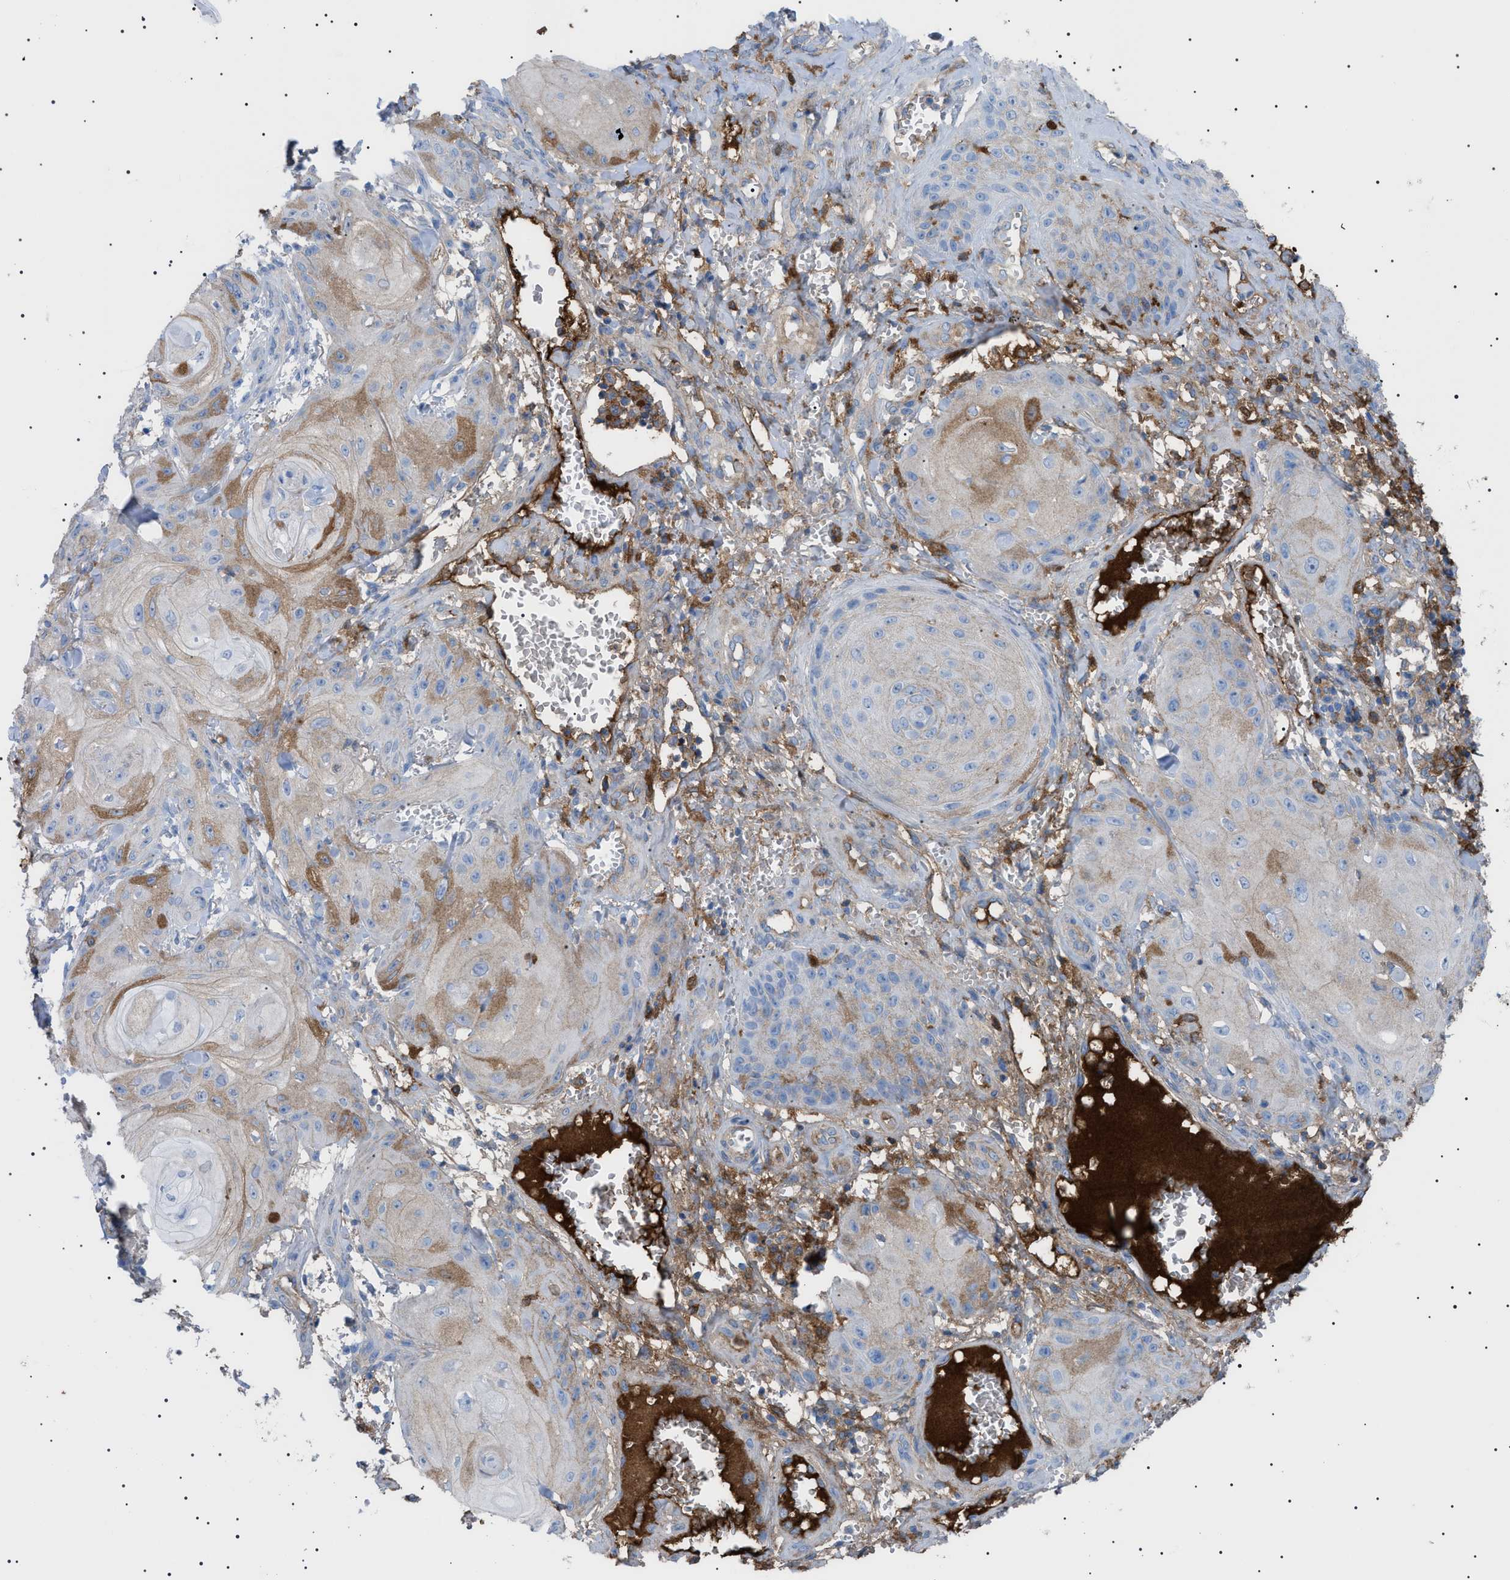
{"staining": {"intensity": "weak", "quantity": "25%-75%", "location": "cytoplasmic/membranous"}, "tissue": "skin cancer", "cell_type": "Tumor cells", "image_type": "cancer", "snomed": [{"axis": "morphology", "description": "Squamous cell carcinoma, NOS"}, {"axis": "topography", "description": "Skin"}], "caption": "Approximately 25%-75% of tumor cells in human squamous cell carcinoma (skin) exhibit weak cytoplasmic/membranous protein positivity as visualized by brown immunohistochemical staining.", "gene": "LPA", "patient": {"sex": "male", "age": 74}}